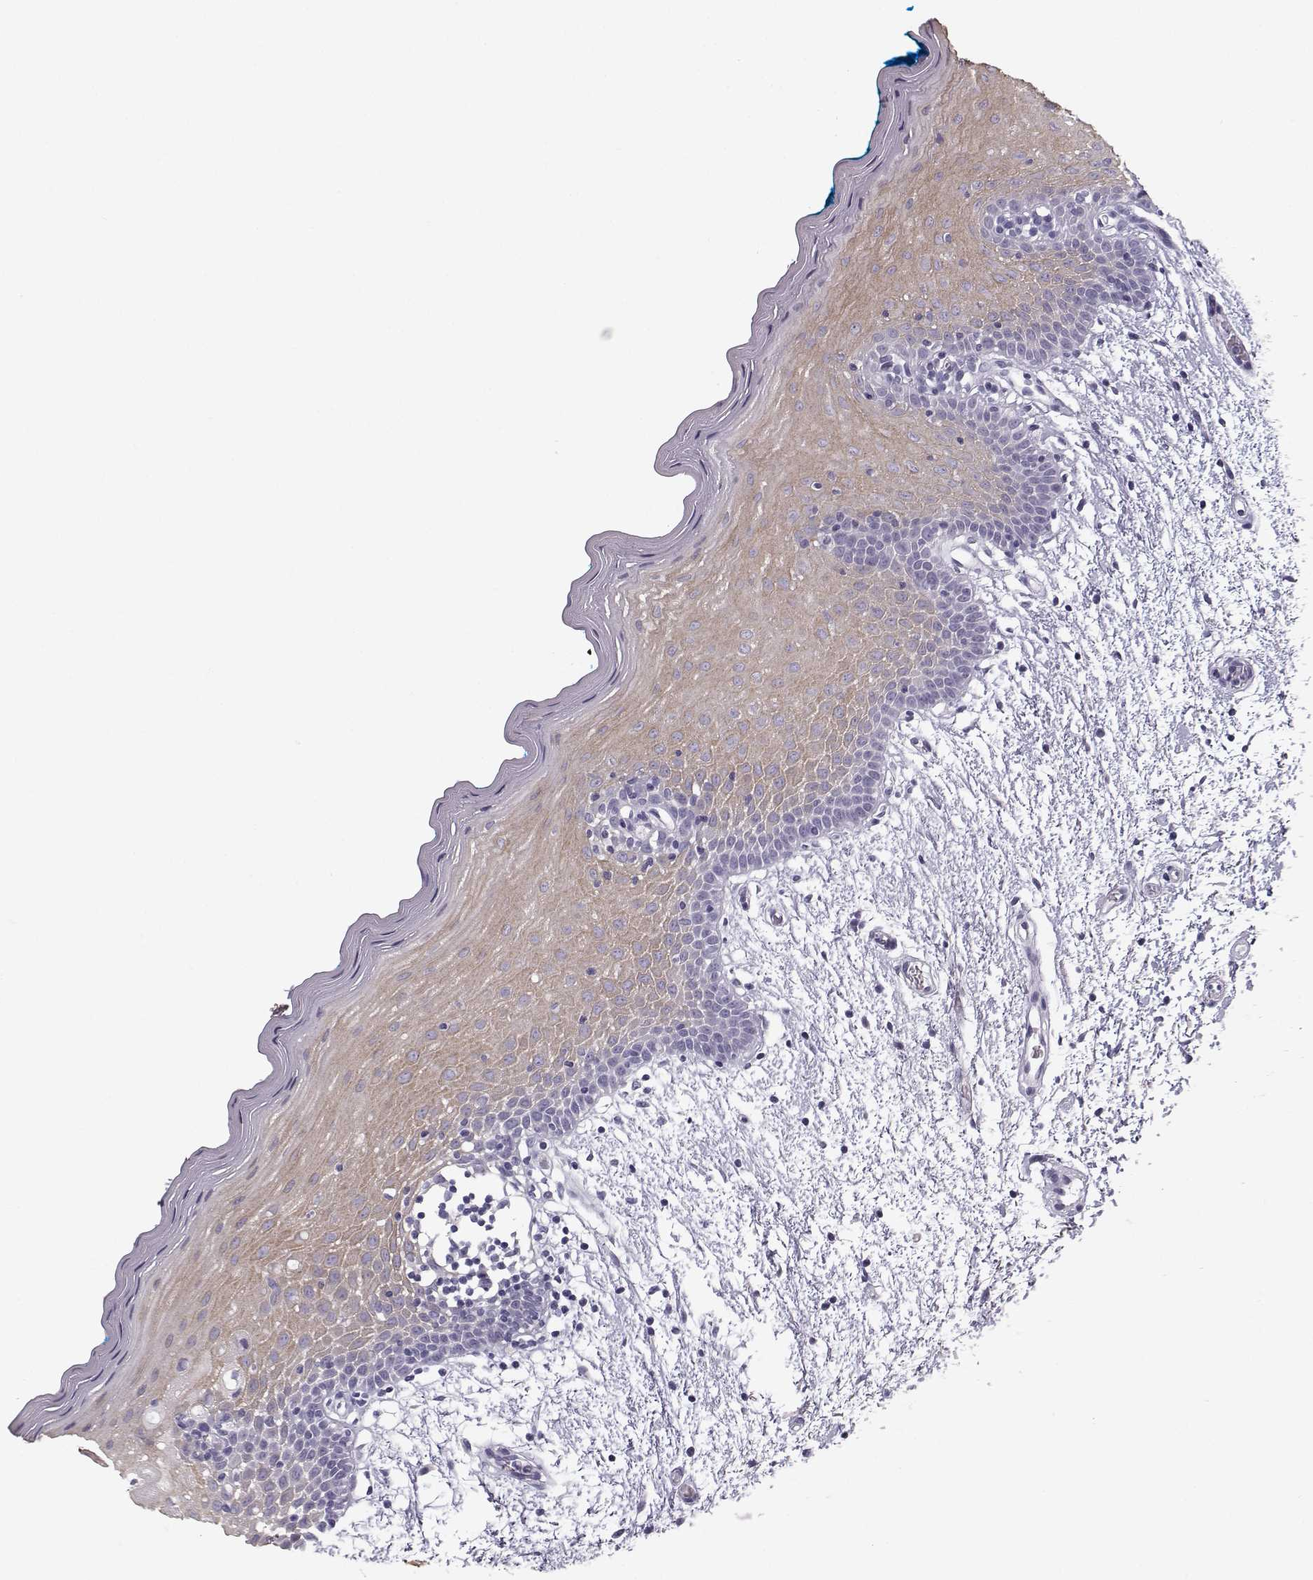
{"staining": {"intensity": "moderate", "quantity": "25%-75%", "location": "cytoplasmic/membranous"}, "tissue": "oral mucosa", "cell_type": "Squamous epithelial cells", "image_type": "normal", "snomed": [{"axis": "morphology", "description": "Normal tissue, NOS"}, {"axis": "morphology", "description": "Squamous cell carcinoma, NOS"}, {"axis": "topography", "description": "Oral tissue"}, {"axis": "topography", "description": "Head-Neck"}], "caption": "Protein analysis of unremarkable oral mucosa reveals moderate cytoplasmic/membranous positivity in about 25%-75% of squamous epithelial cells.", "gene": "CASR", "patient": {"sex": "female", "age": 75}}